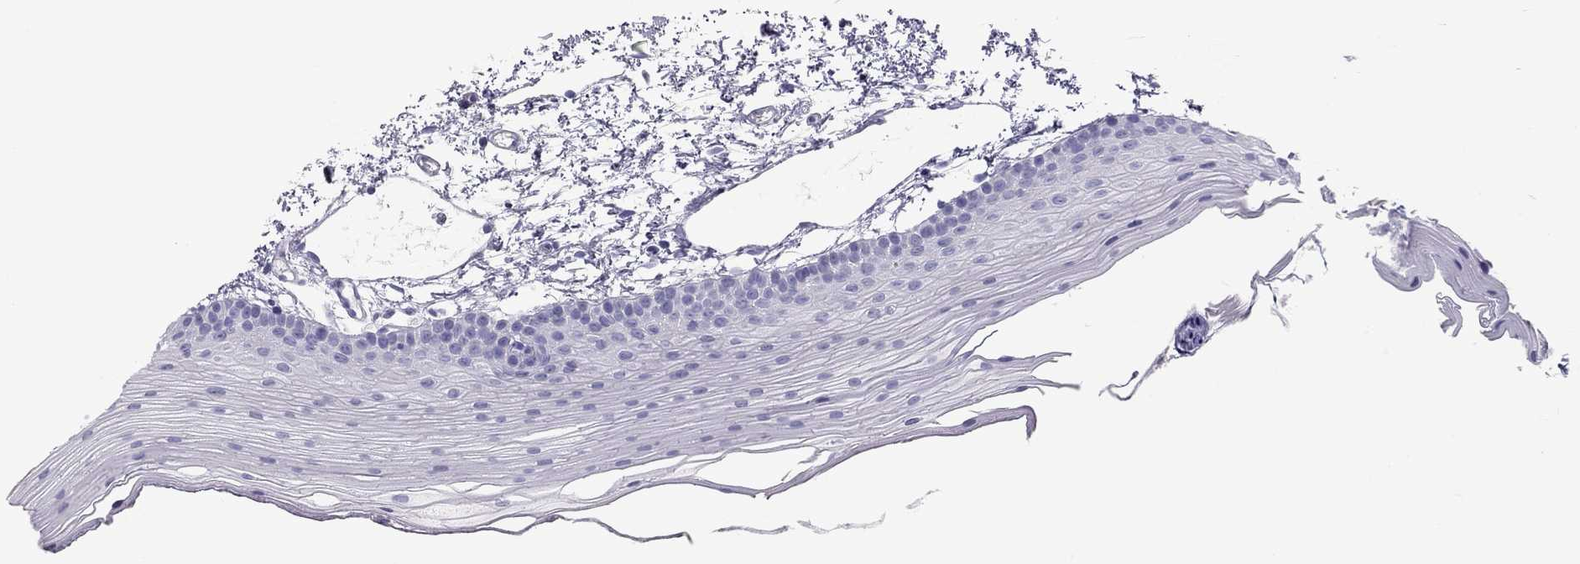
{"staining": {"intensity": "negative", "quantity": "none", "location": "none"}, "tissue": "oral mucosa", "cell_type": "Squamous epithelial cells", "image_type": "normal", "snomed": [{"axis": "morphology", "description": "Normal tissue, NOS"}, {"axis": "topography", "description": "Oral tissue"}], "caption": "DAB immunohistochemical staining of normal human oral mucosa displays no significant positivity in squamous epithelial cells. Nuclei are stained in blue.", "gene": "FSCN3", "patient": {"sex": "female", "age": 57}}